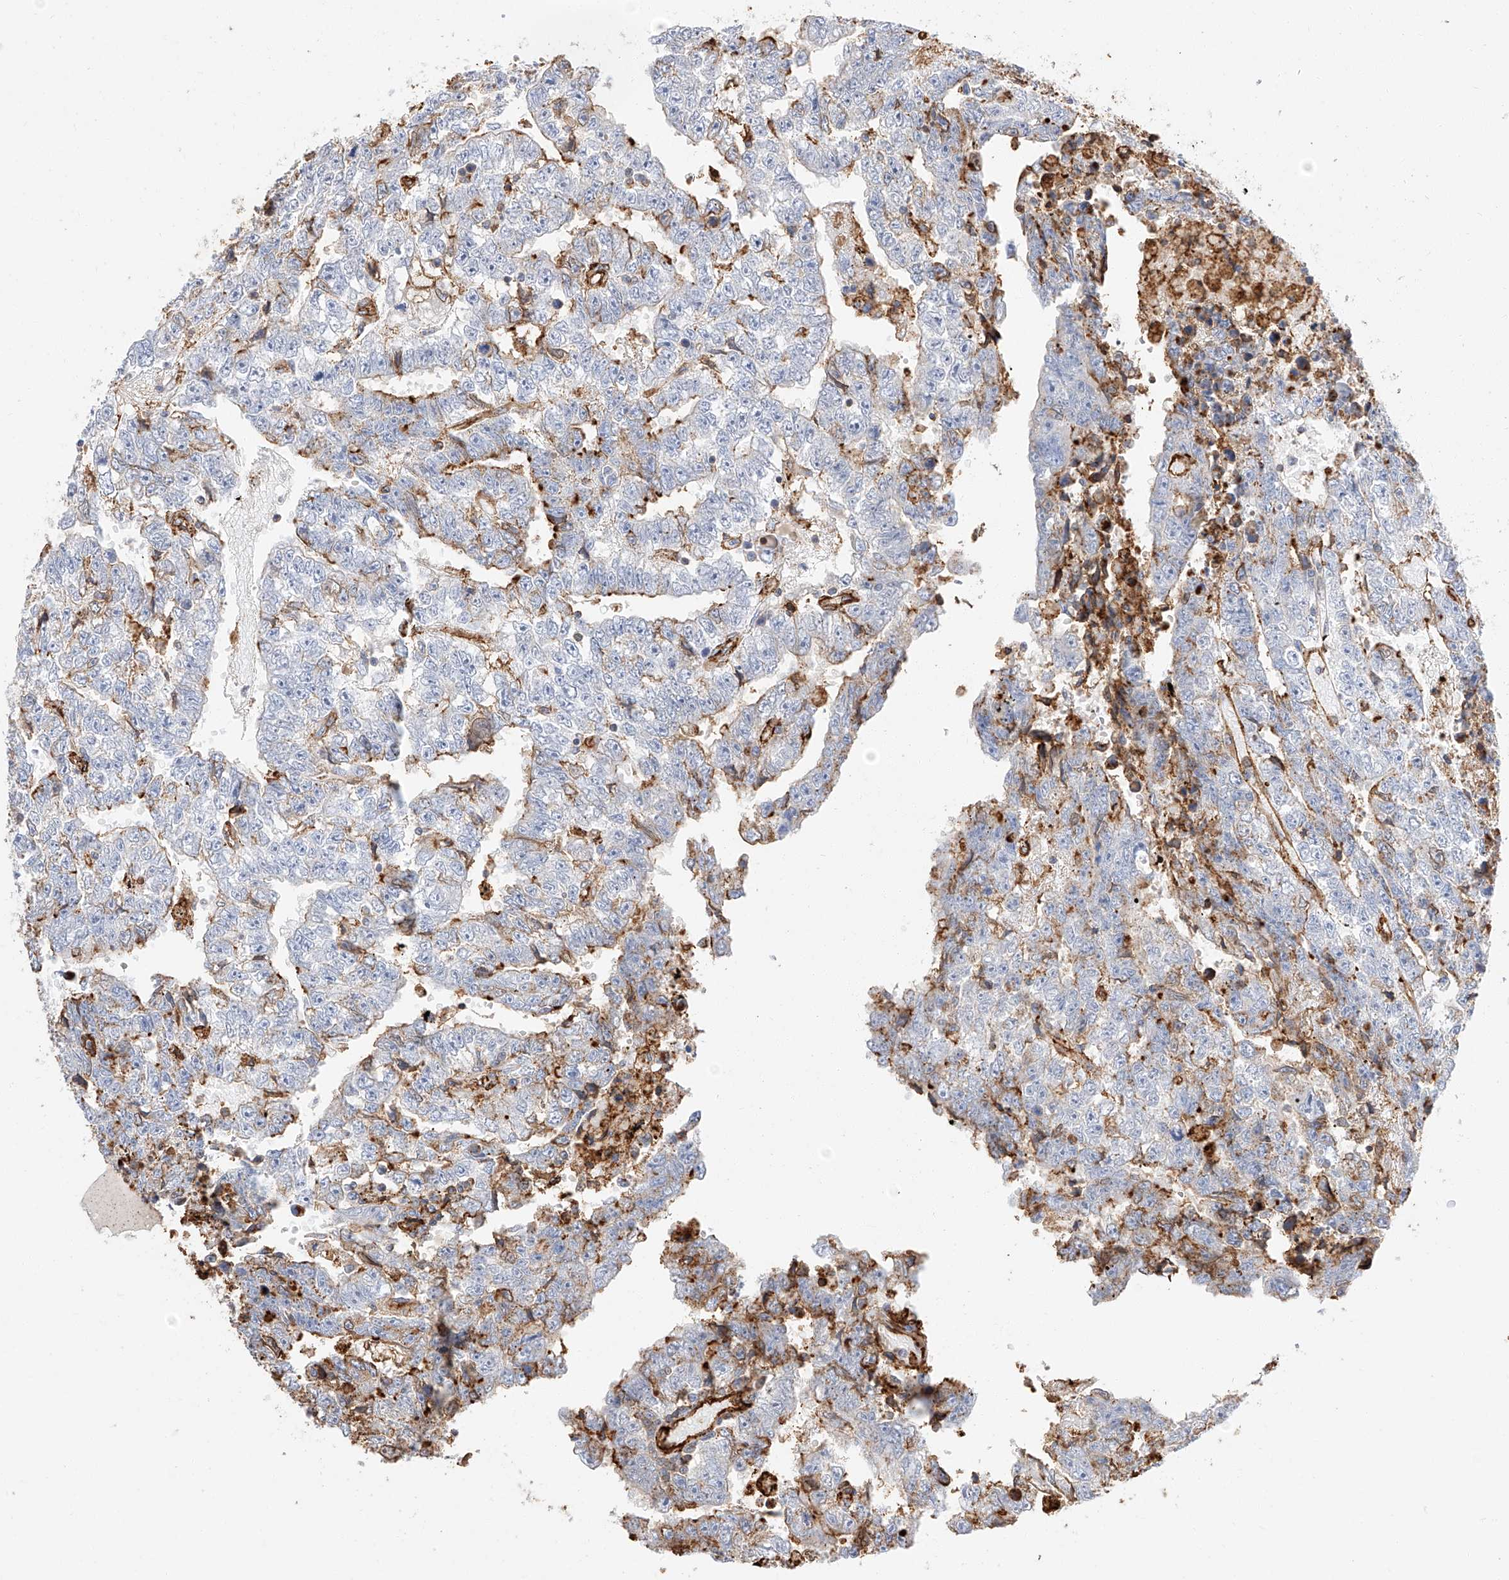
{"staining": {"intensity": "moderate", "quantity": "<25%", "location": "cytoplasmic/membranous"}, "tissue": "testis cancer", "cell_type": "Tumor cells", "image_type": "cancer", "snomed": [{"axis": "morphology", "description": "Carcinoma, Embryonal, NOS"}, {"axis": "topography", "description": "Testis"}], "caption": "Testis embryonal carcinoma stained with IHC reveals moderate cytoplasmic/membranous expression in approximately <25% of tumor cells.", "gene": "WFS1", "patient": {"sex": "male", "age": 25}}